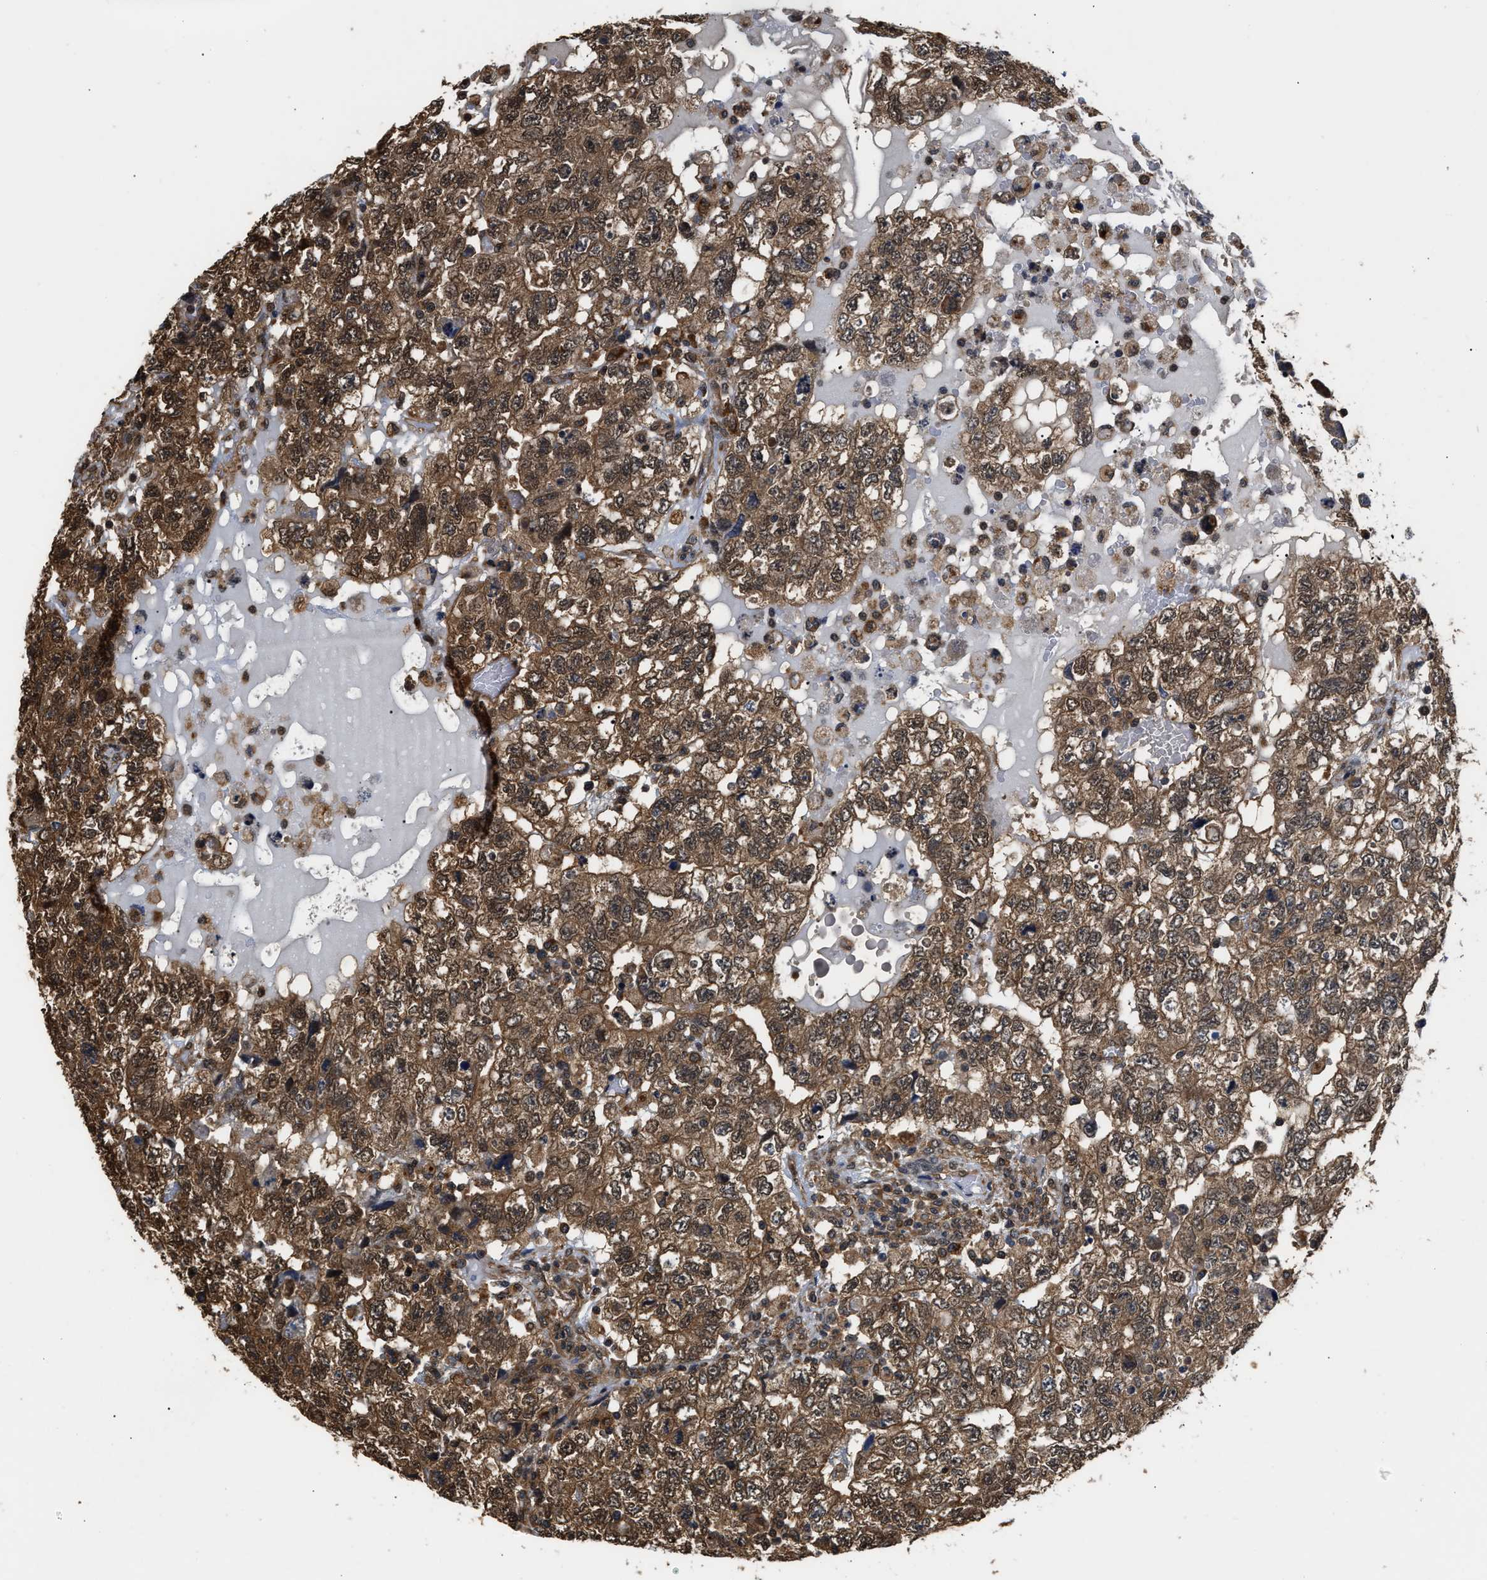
{"staining": {"intensity": "moderate", "quantity": ">75%", "location": "cytoplasmic/membranous,nuclear"}, "tissue": "testis cancer", "cell_type": "Tumor cells", "image_type": "cancer", "snomed": [{"axis": "morphology", "description": "Carcinoma, Embryonal, NOS"}, {"axis": "topography", "description": "Testis"}], "caption": "Testis cancer stained with a protein marker displays moderate staining in tumor cells.", "gene": "SCAI", "patient": {"sex": "male", "age": 36}}